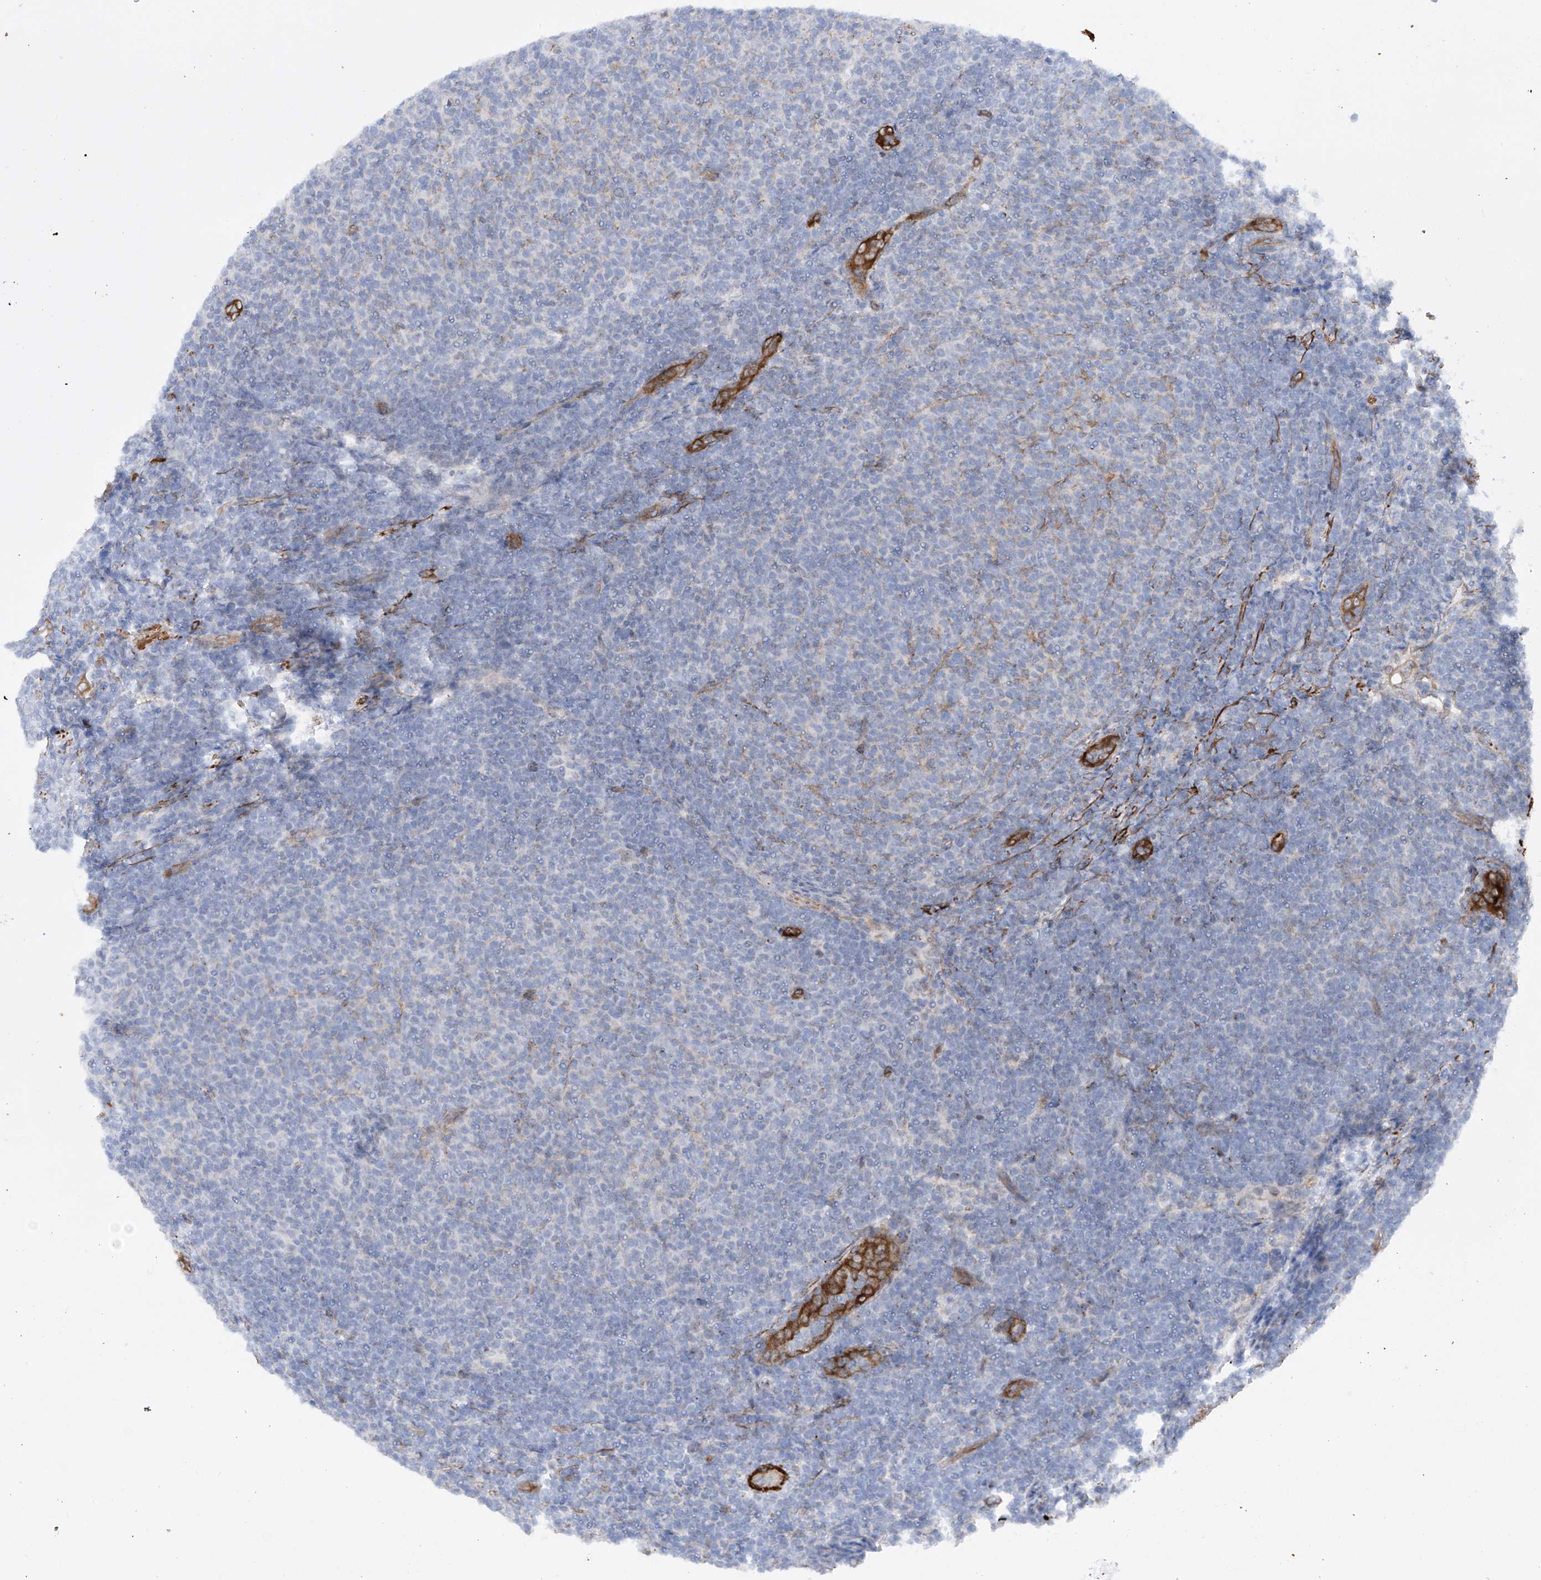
{"staining": {"intensity": "negative", "quantity": "none", "location": "none"}, "tissue": "lymphoma", "cell_type": "Tumor cells", "image_type": "cancer", "snomed": [{"axis": "morphology", "description": "Malignant lymphoma, non-Hodgkin's type, Low grade"}, {"axis": "topography", "description": "Lymph node"}], "caption": "An image of human low-grade malignant lymphoma, non-Hodgkin's type is negative for staining in tumor cells.", "gene": "ZNF490", "patient": {"sex": "male", "age": 66}}